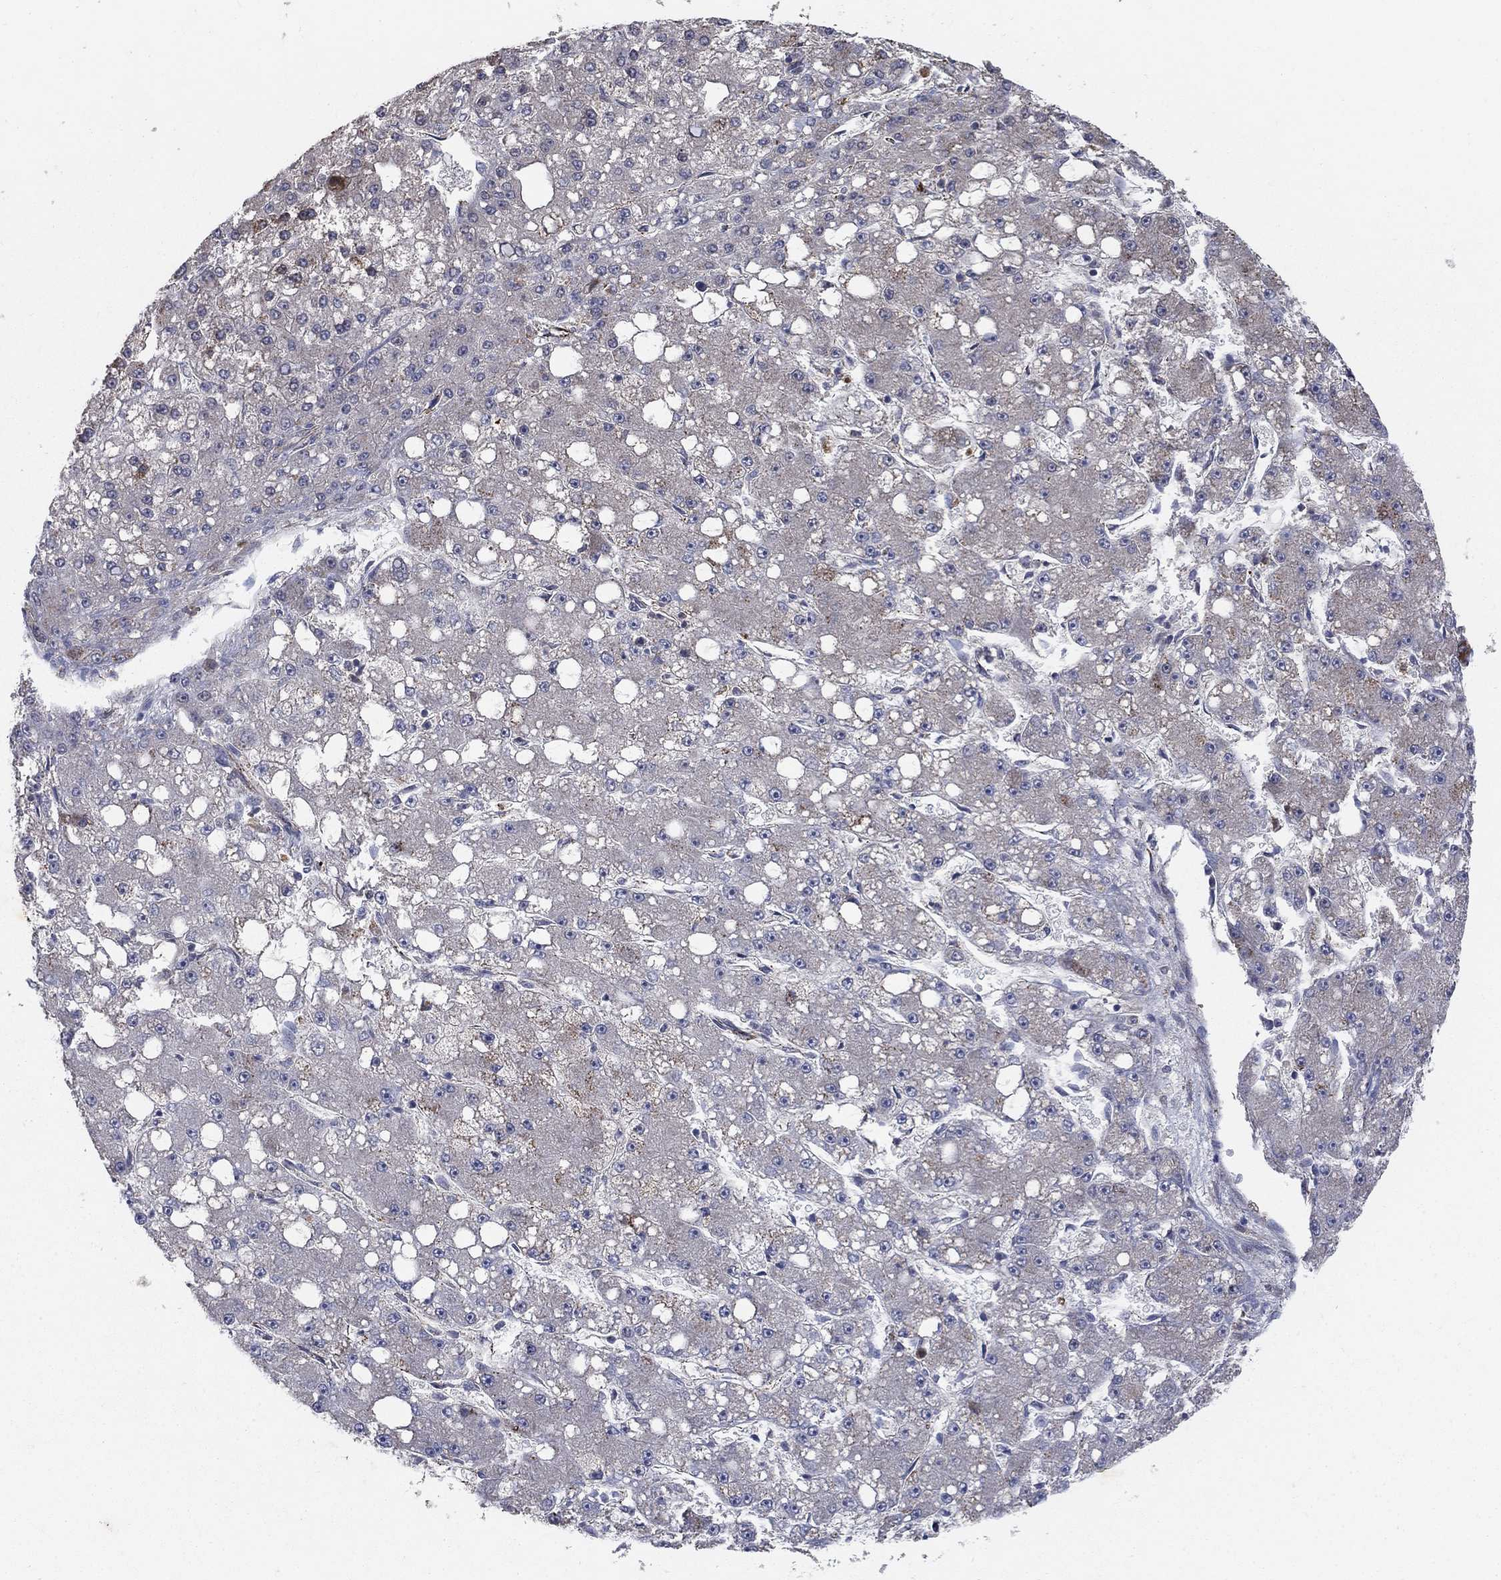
{"staining": {"intensity": "strong", "quantity": "<25%", "location": "cytoplasmic/membranous"}, "tissue": "liver cancer", "cell_type": "Tumor cells", "image_type": "cancer", "snomed": [{"axis": "morphology", "description": "Carcinoma, Hepatocellular, NOS"}, {"axis": "topography", "description": "Liver"}], "caption": "Human liver cancer stained with a brown dye exhibits strong cytoplasmic/membranous positive positivity in approximately <25% of tumor cells.", "gene": "PNPLA2", "patient": {"sex": "male", "age": 67}}